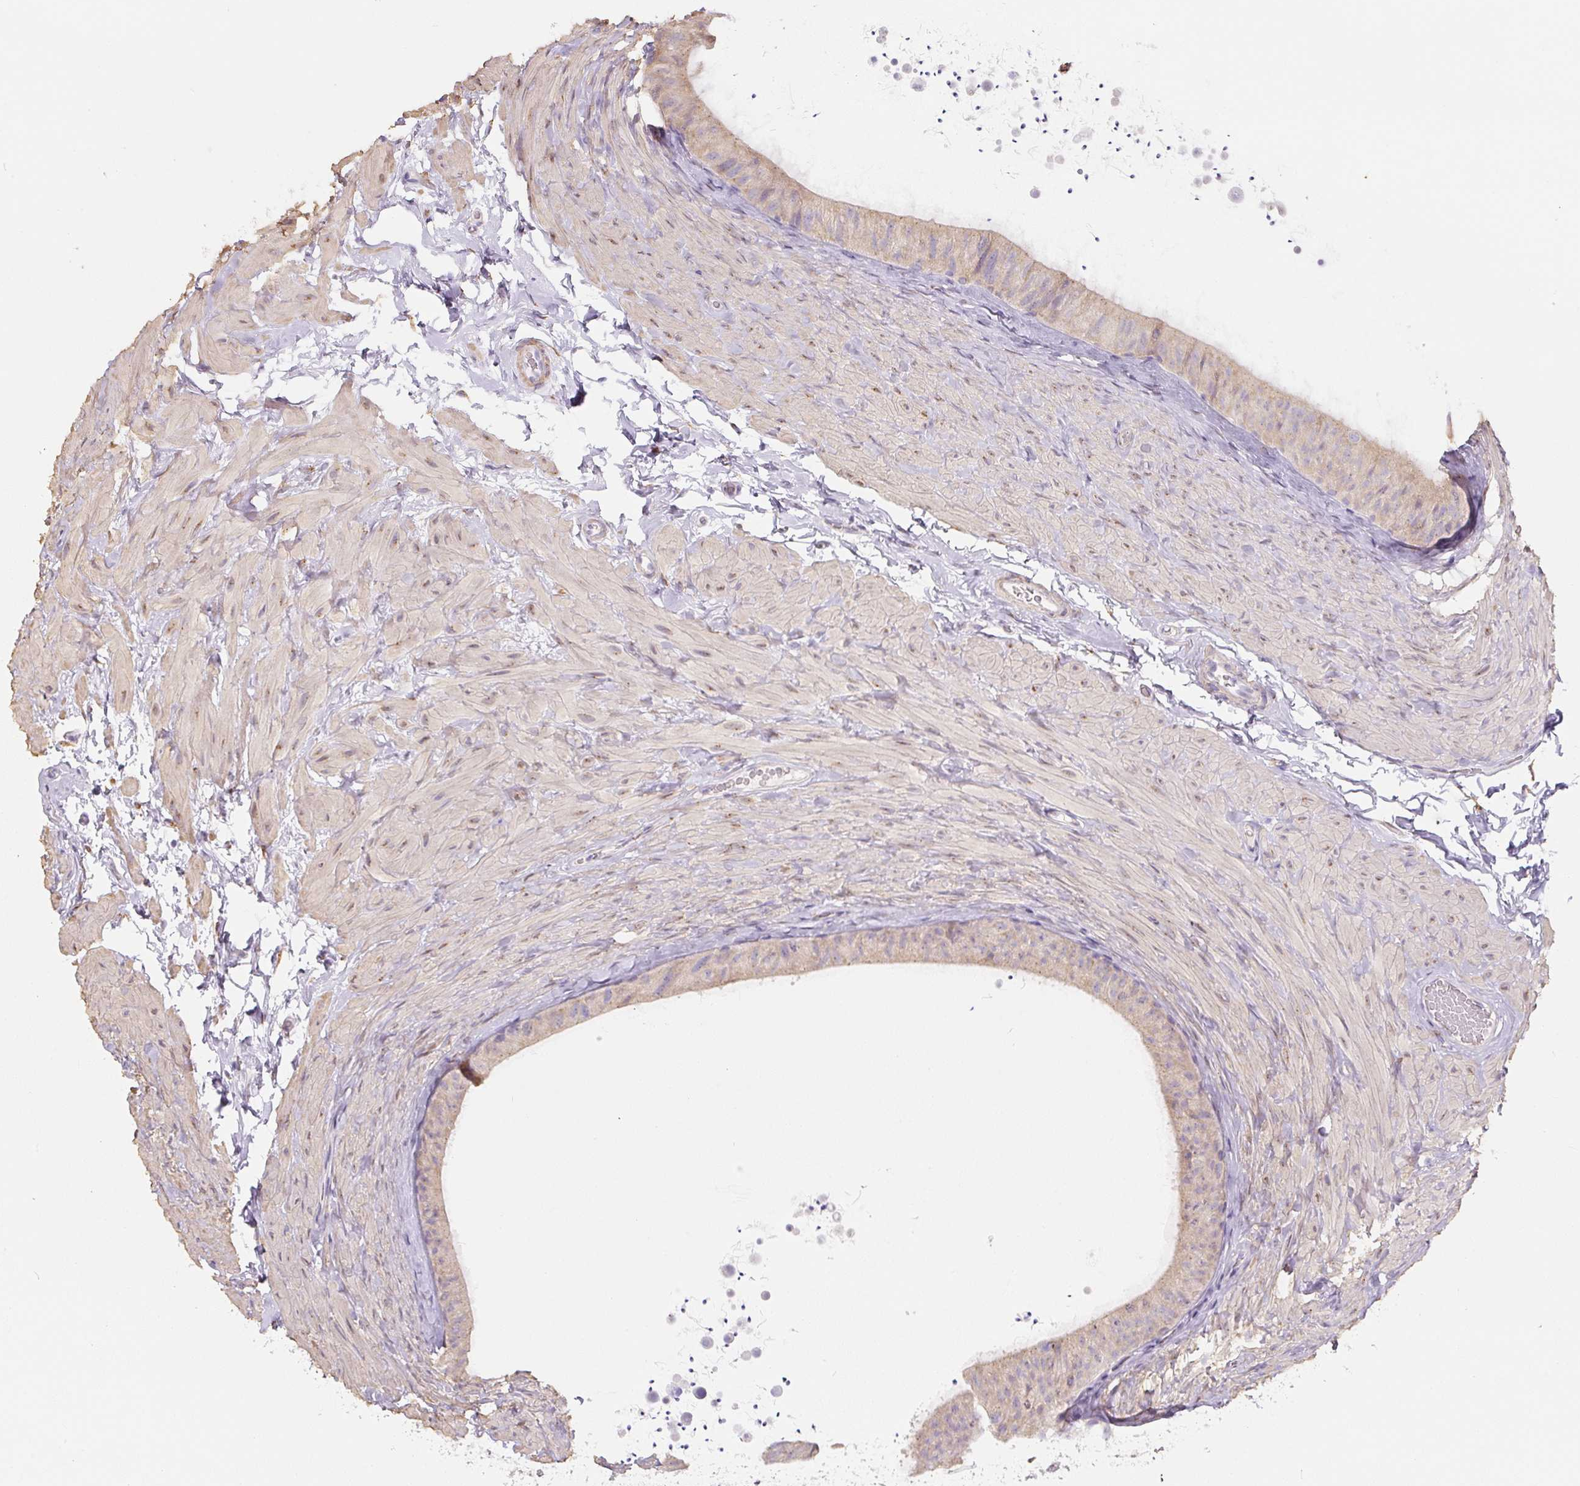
{"staining": {"intensity": "moderate", "quantity": "25%-75%", "location": "cytoplasmic/membranous"}, "tissue": "epididymis", "cell_type": "Glandular cells", "image_type": "normal", "snomed": [{"axis": "morphology", "description": "Normal tissue, NOS"}, {"axis": "topography", "description": "Epididymis, spermatic cord, NOS"}, {"axis": "topography", "description": "Epididymis"}], "caption": "Protein expression analysis of normal epididymis exhibits moderate cytoplasmic/membranous positivity in approximately 25%-75% of glandular cells.", "gene": "PWWP3B", "patient": {"sex": "male", "age": 31}}